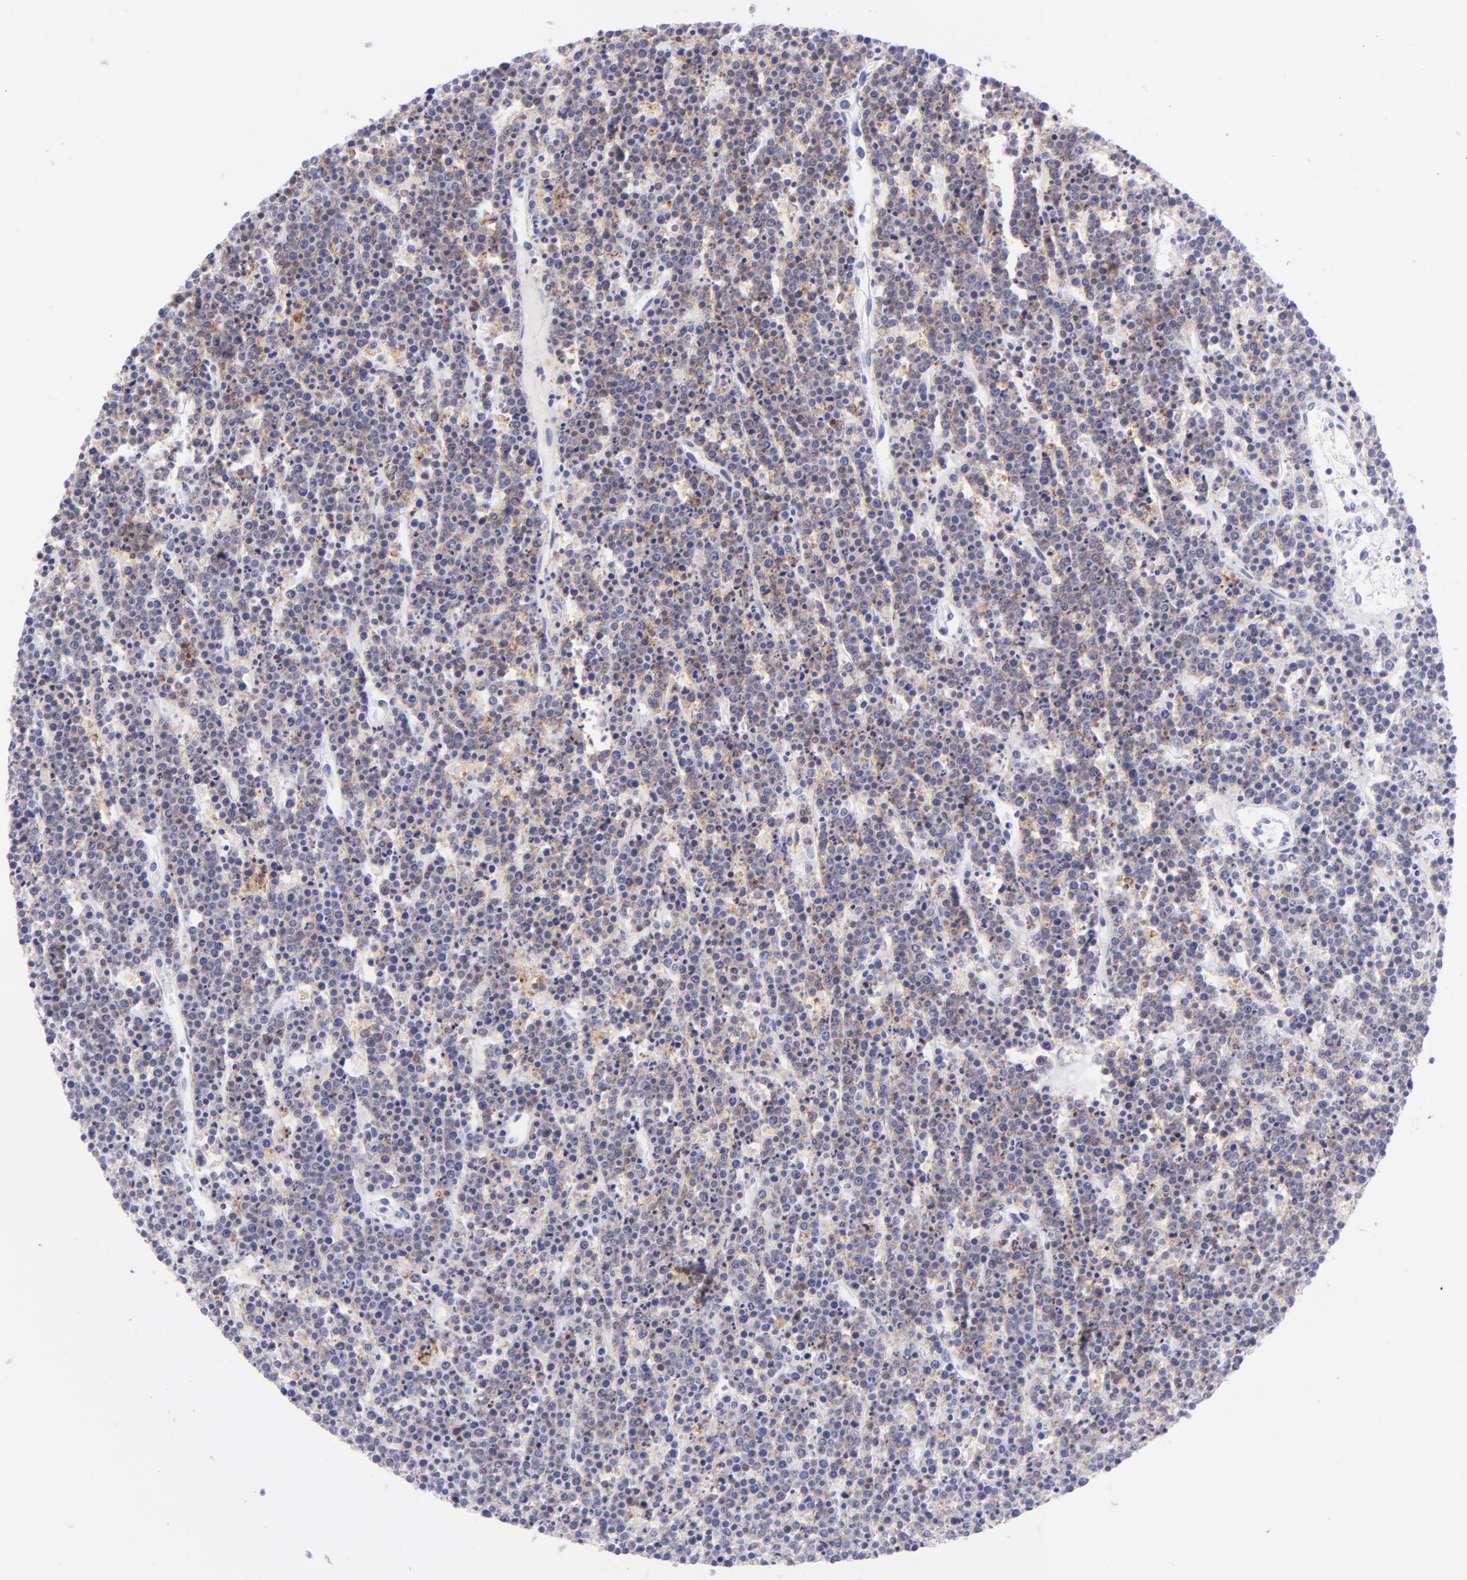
{"staining": {"intensity": "moderate", "quantity": ">75%", "location": "cytoplasmic/membranous"}, "tissue": "lymphoma", "cell_type": "Tumor cells", "image_type": "cancer", "snomed": [{"axis": "morphology", "description": "Malignant lymphoma, non-Hodgkin's type, High grade"}, {"axis": "topography", "description": "Ovary"}], "caption": "Tumor cells reveal moderate cytoplasmic/membranous expression in about >75% of cells in lymphoma.", "gene": "CD72", "patient": {"sex": "female", "age": 56}}